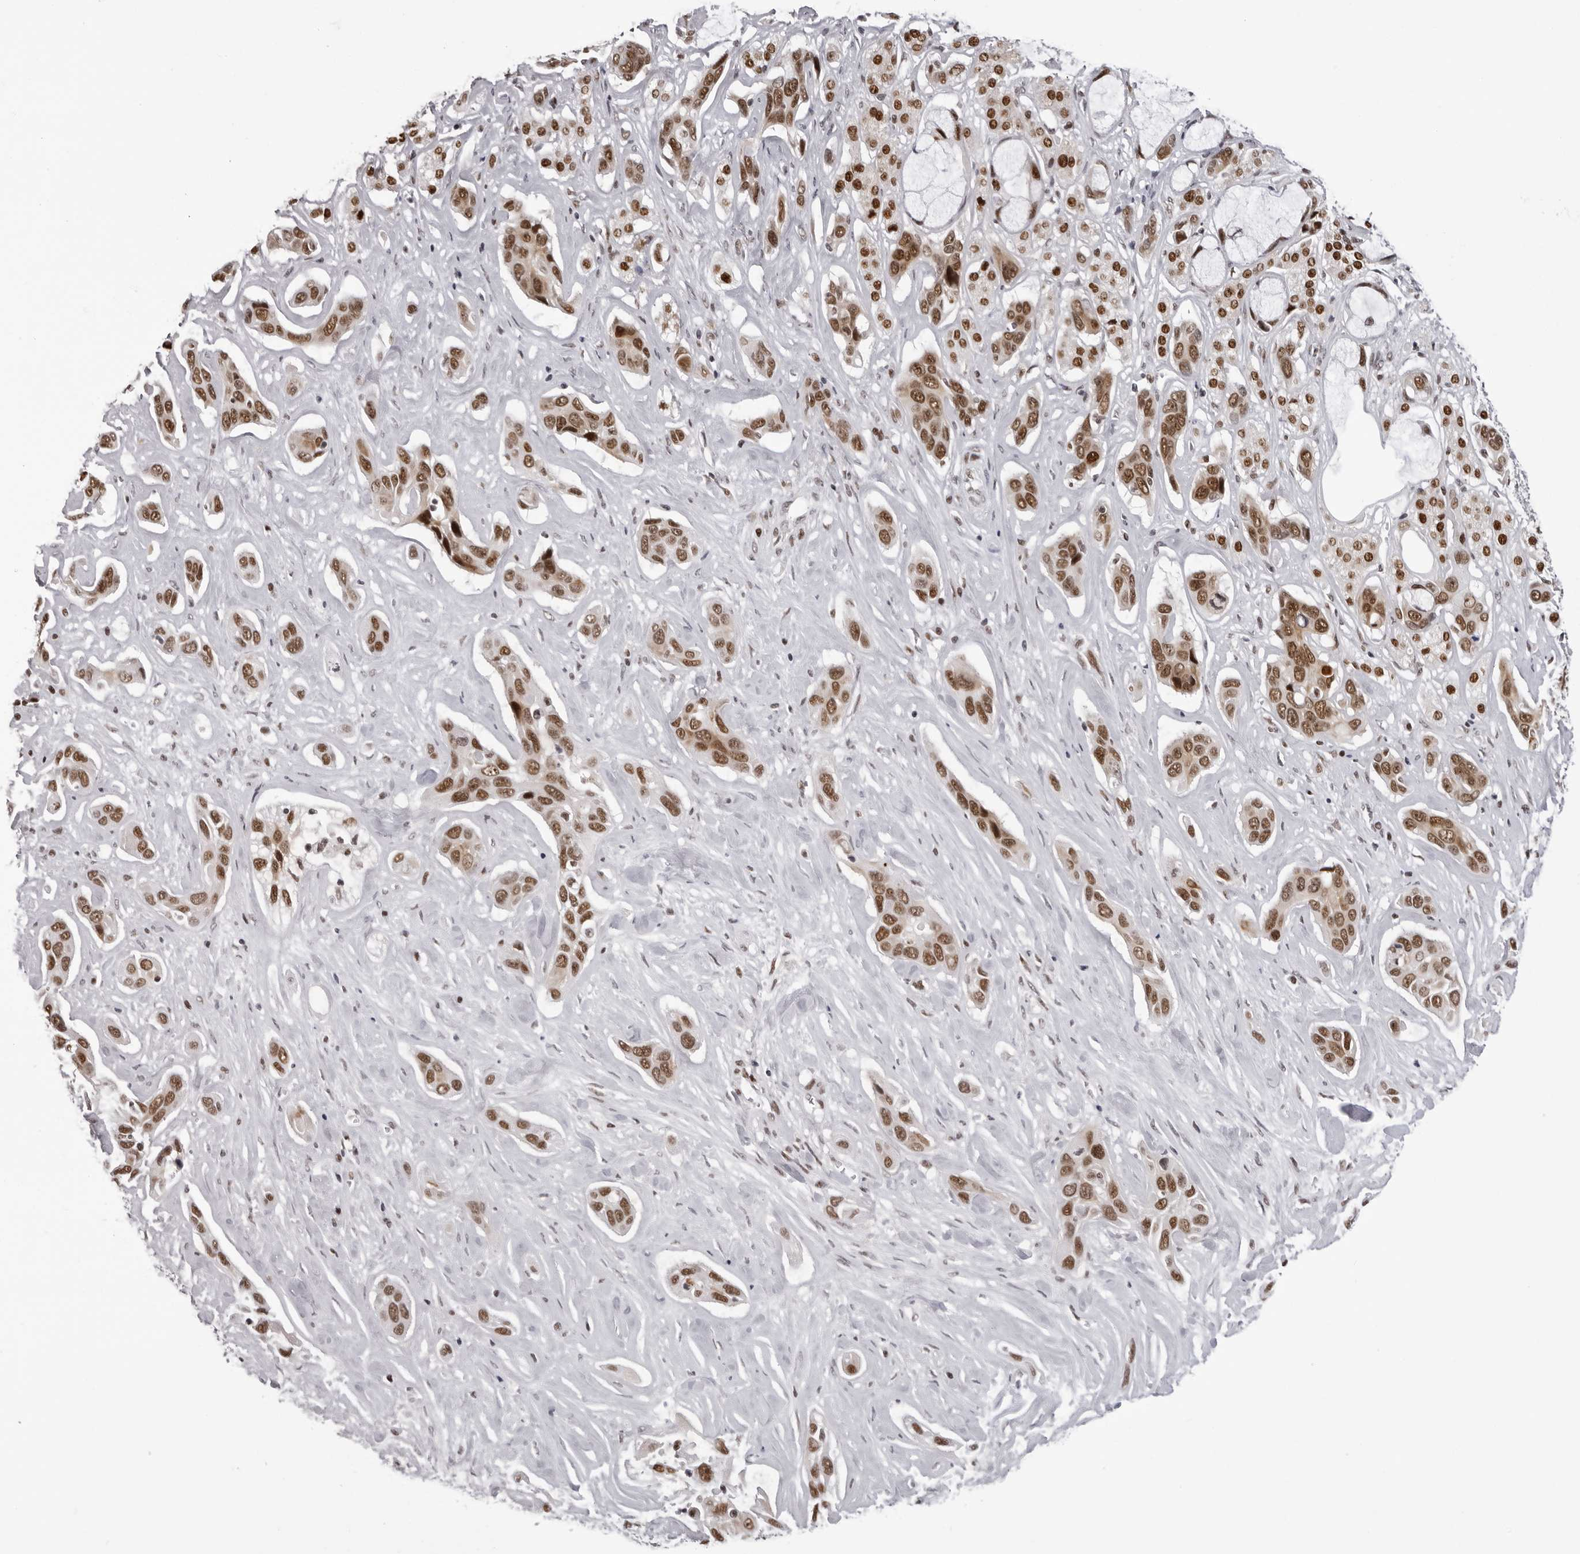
{"staining": {"intensity": "moderate", "quantity": ">75%", "location": "nuclear"}, "tissue": "pancreatic cancer", "cell_type": "Tumor cells", "image_type": "cancer", "snomed": [{"axis": "morphology", "description": "Adenocarcinoma, NOS"}, {"axis": "topography", "description": "Pancreas"}], "caption": "DAB immunohistochemical staining of pancreatic cancer (adenocarcinoma) reveals moderate nuclear protein staining in about >75% of tumor cells.", "gene": "HEXIM2", "patient": {"sex": "female", "age": 60}}